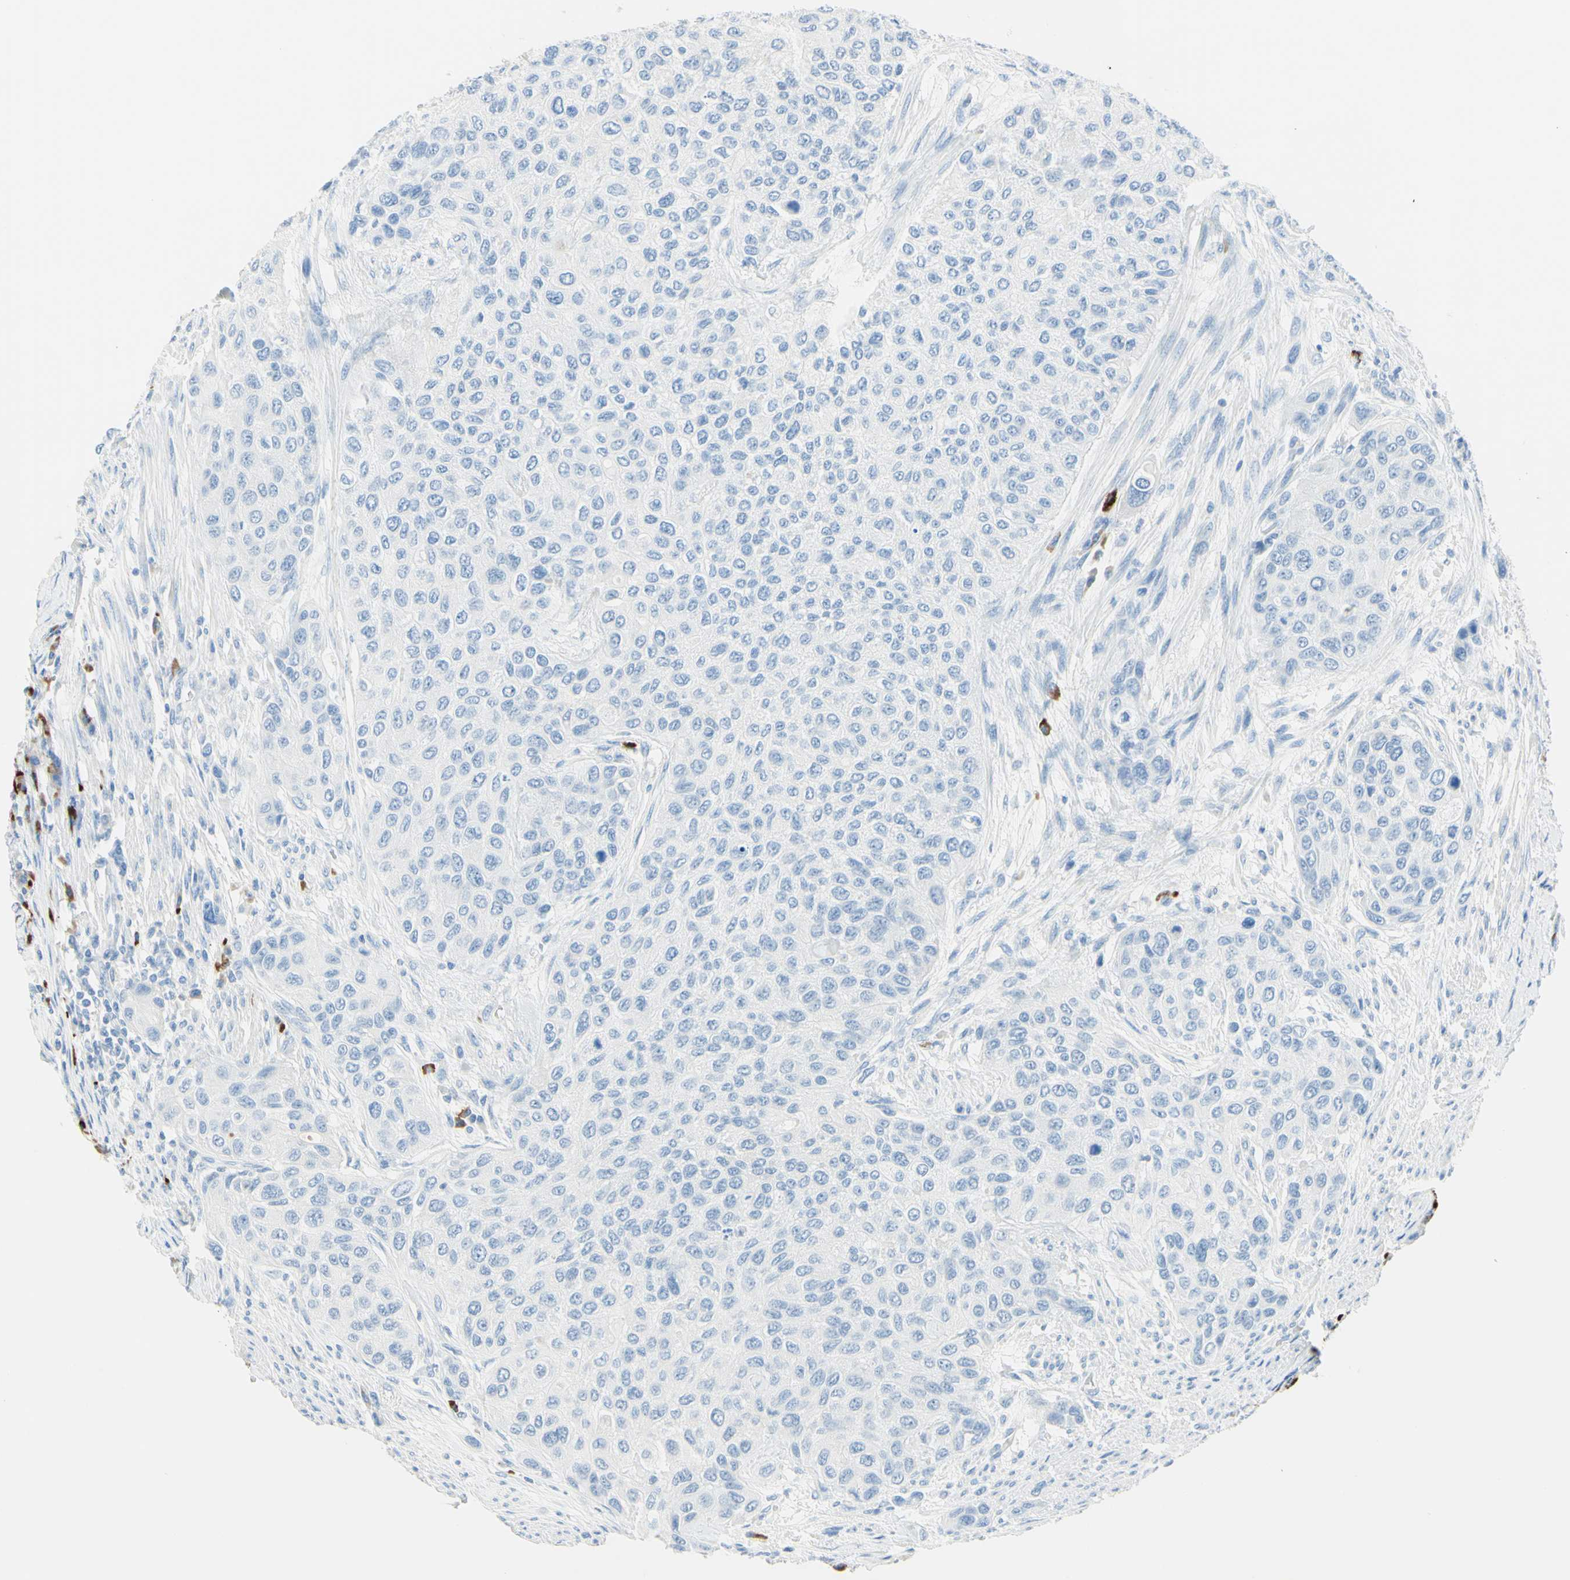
{"staining": {"intensity": "negative", "quantity": "none", "location": "none"}, "tissue": "urothelial cancer", "cell_type": "Tumor cells", "image_type": "cancer", "snomed": [{"axis": "morphology", "description": "Urothelial carcinoma, High grade"}, {"axis": "topography", "description": "Urinary bladder"}], "caption": "Immunohistochemistry micrograph of neoplastic tissue: high-grade urothelial carcinoma stained with DAB (3,3'-diaminobenzidine) displays no significant protein positivity in tumor cells. (Brightfield microscopy of DAB immunohistochemistry at high magnification).", "gene": "IL6ST", "patient": {"sex": "female", "age": 56}}